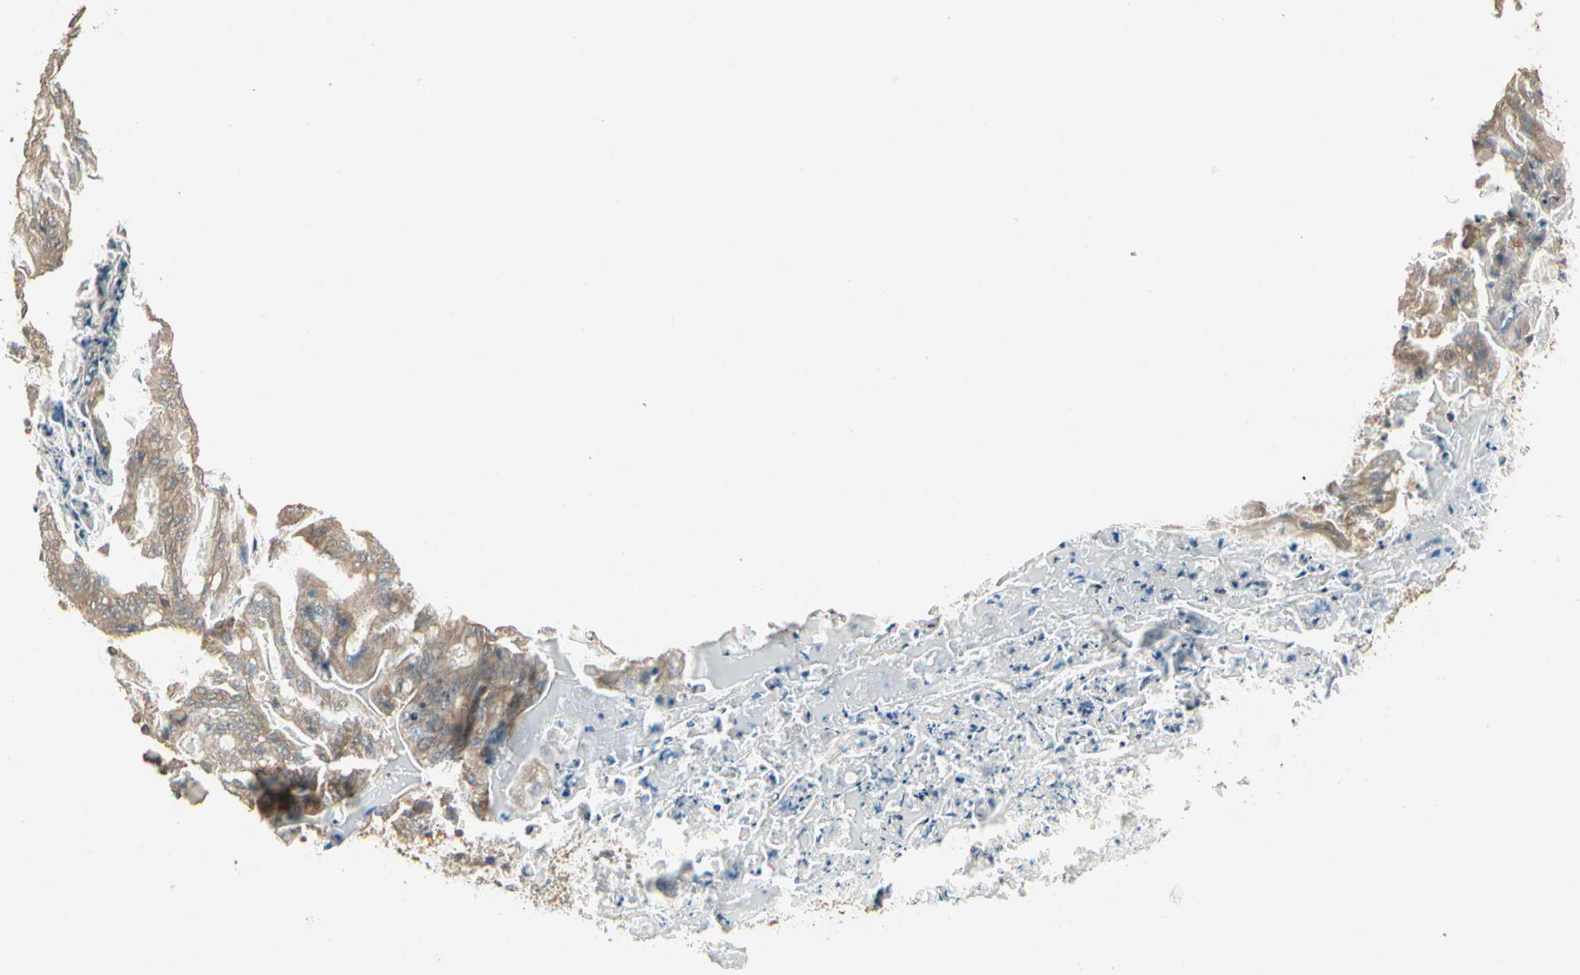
{"staining": {"intensity": "weak", "quantity": ">75%", "location": "cytoplasmic/membranous"}, "tissue": "ovarian cancer", "cell_type": "Tumor cells", "image_type": "cancer", "snomed": [{"axis": "morphology", "description": "Cystadenocarcinoma, mucinous, NOS"}, {"axis": "topography", "description": "Ovary"}], "caption": "IHC staining of mucinous cystadenocarcinoma (ovarian), which reveals low levels of weak cytoplasmic/membranous expression in about >75% of tumor cells indicating weak cytoplasmic/membranous protein expression. The staining was performed using DAB (3,3'-diaminobenzidine) (brown) for protein detection and nuclei were counterstained in hematoxylin (blue).", "gene": "ACVR1", "patient": {"sex": "female", "age": 37}}